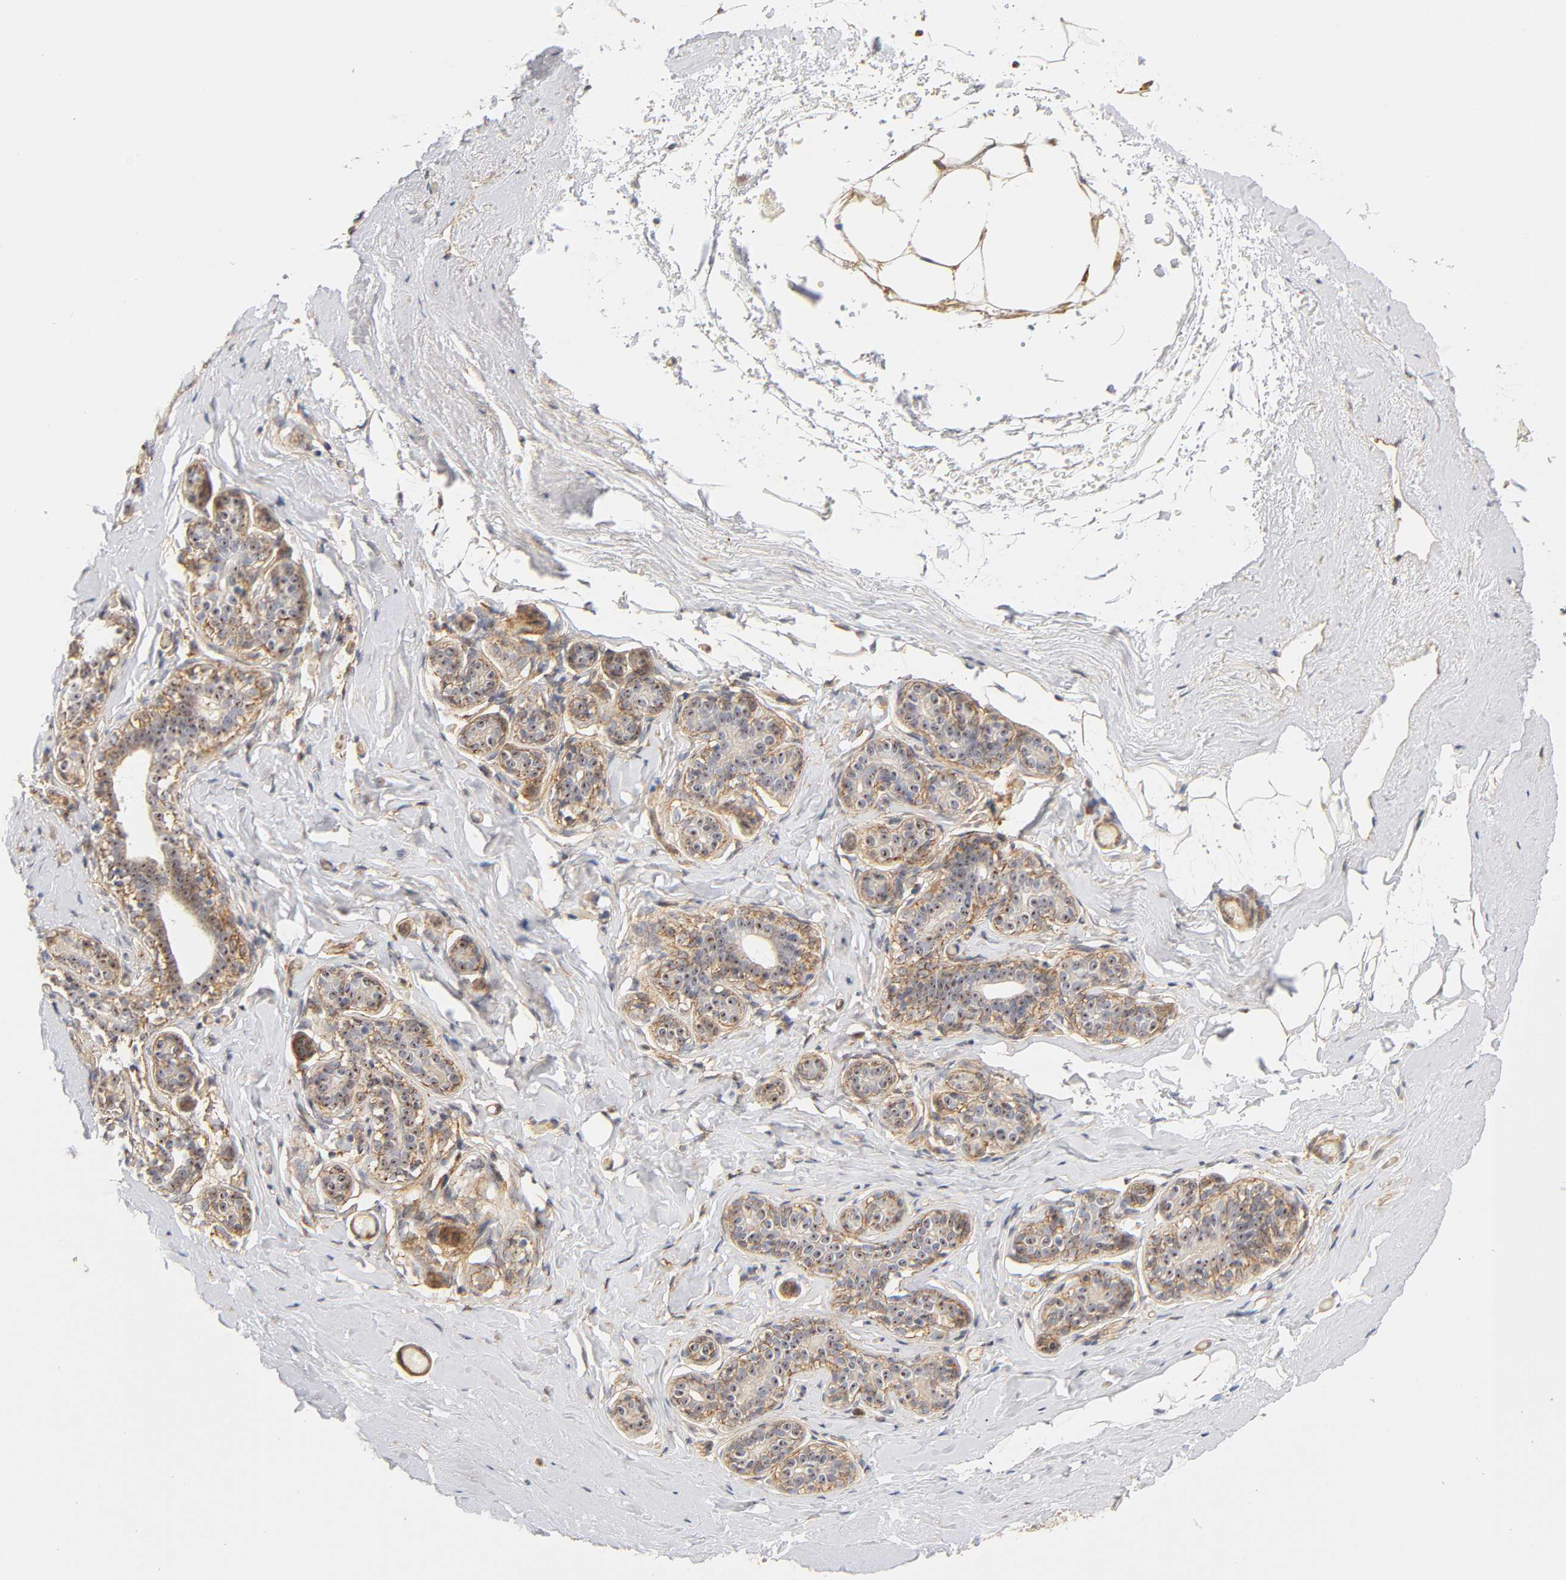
{"staining": {"intensity": "moderate", "quantity": ">75%", "location": "cytoplasmic/membranous"}, "tissue": "breast", "cell_type": "Adipocytes", "image_type": "normal", "snomed": [{"axis": "morphology", "description": "Normal tissue, NOS"}, {"axis": "topography", "description": "Breast"}, {"axis": "topography", "description": "Soft tissue"}], "caption": "Immunohistochemistry (IHC) of normal breast shows medium levels of moderate cytoplasmic/membranous staining in approximately >75% of adipocytes. Using DAB (3,3'-diaminobenzidine) (brown) and hematoxylin (blue) stains, captured at high magnification using brightfield microscopy.", "gene": "PLD1", "patient": {"sex": "female", "age": 75}}